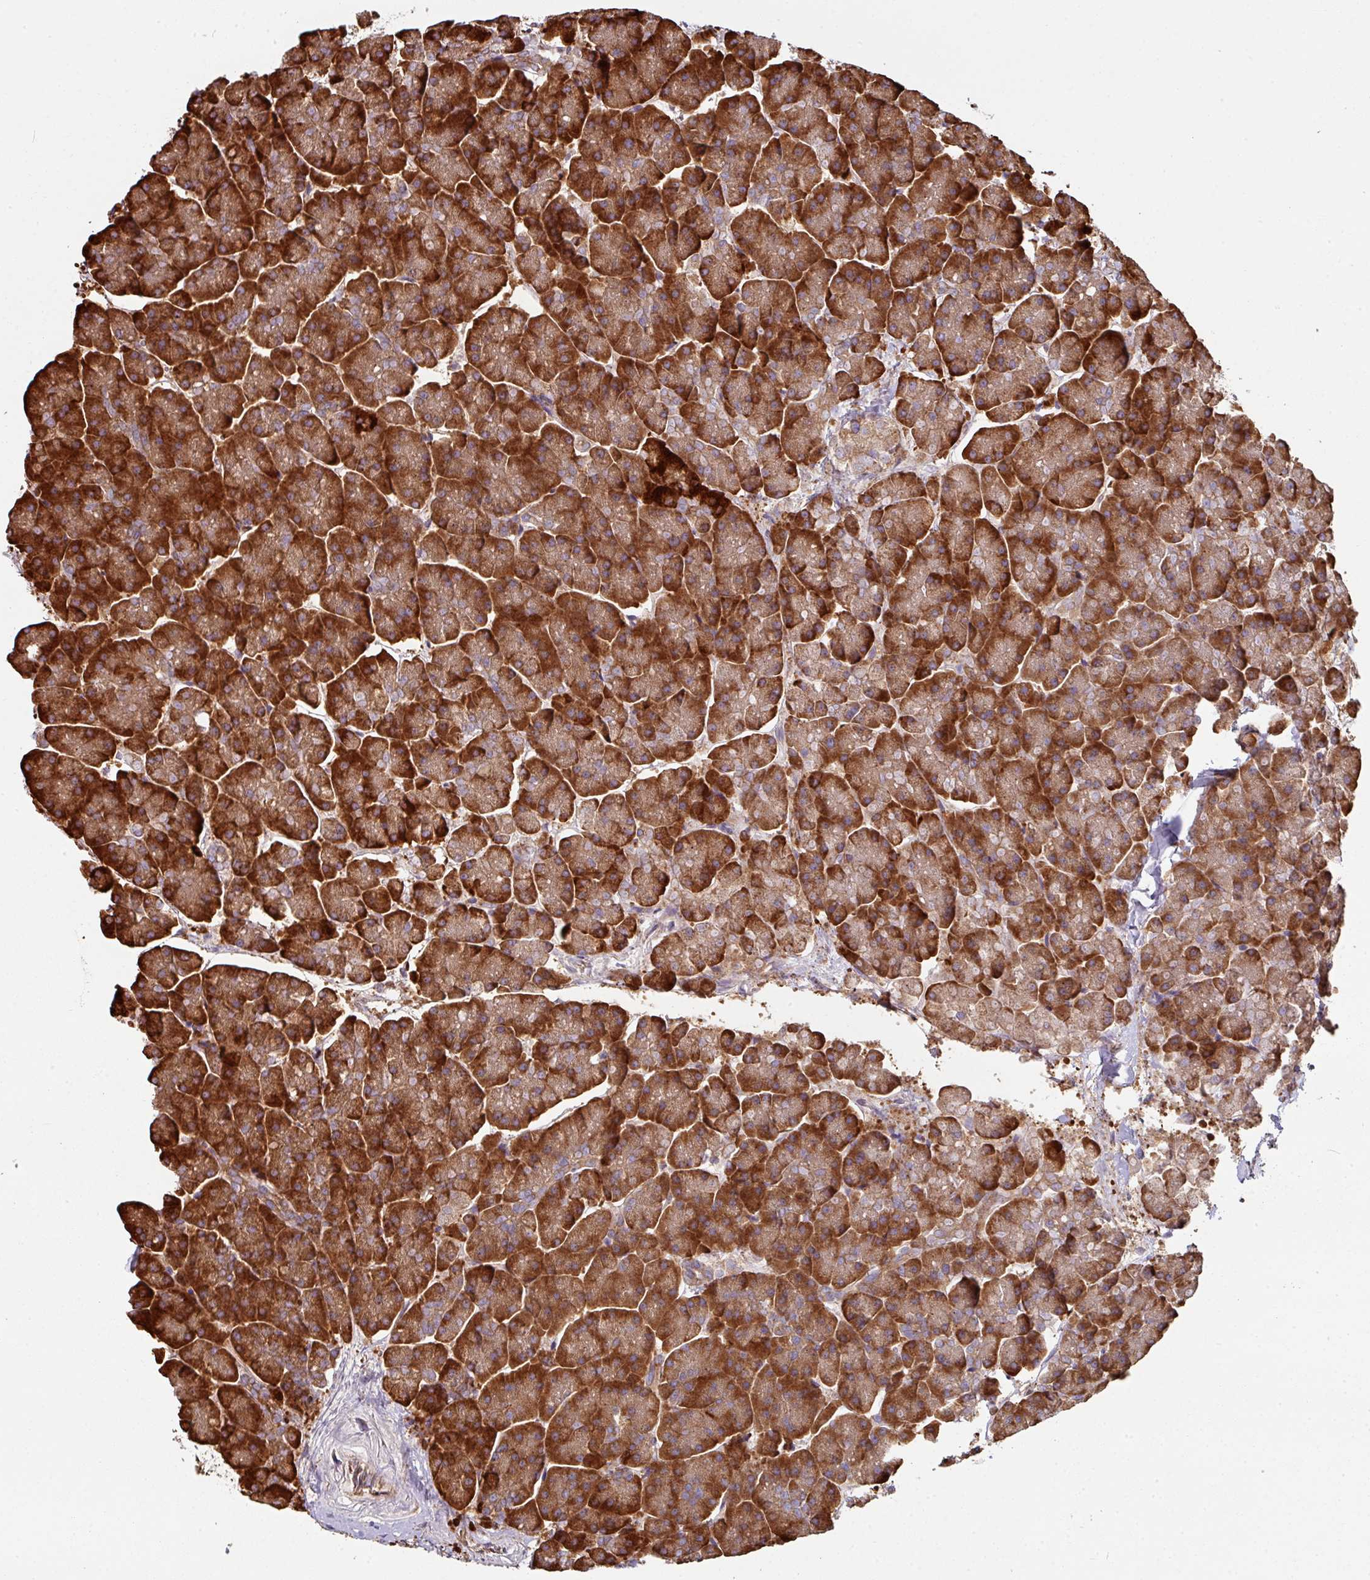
{"staining": {"intensity": "strong", "quantity": ">75%", "location": "cytoplasmic/membranous"}, "tissue": "pancreas", "cell_type": "Exocrine glandular cells", "image_type": "normal", "snomed": [{"axis": "morphology", "description": "Normal tissue, NOS"}, {"axis": "topography", "description": "Pancreas"}, {"axis": "topography", "description": "Peripheral nerve tissue"}], "caption": "Immunohistochemistry (IHC) of normal pancreas shows high levels of strong cytoplasmic/membranous expression in approximately >75% of exocrine glandular cells.", "gene": "FAT4", "patient": {"sex": "male", "age": 54}}